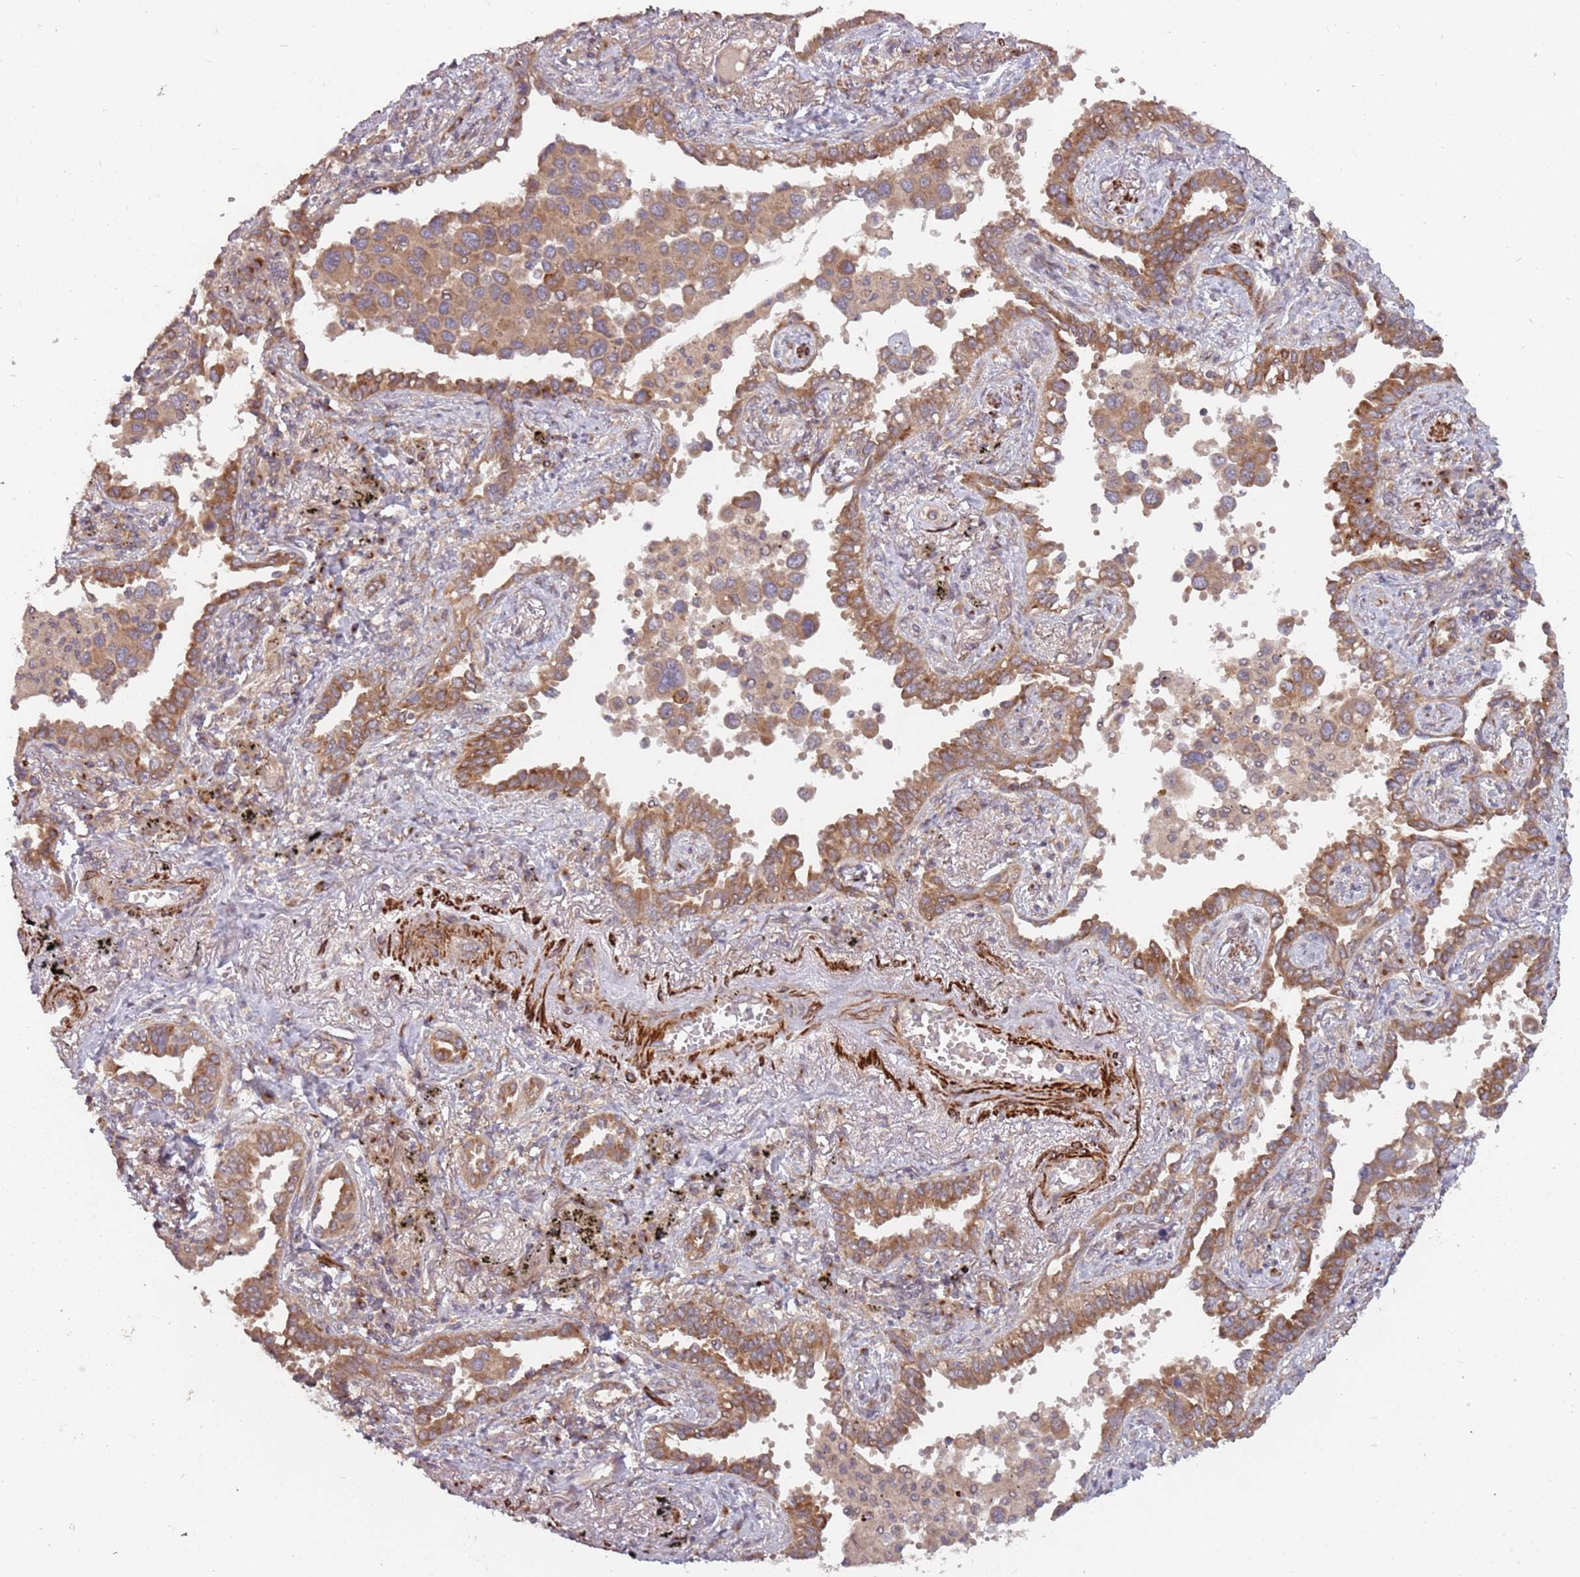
{"staining": {"intensity": "moderate", "quantity": ">75%", "location": "cytoplasmic/membranous"}, "tissue": "lung cancer", "cell_type": "Tumor cells", "image_type": "cancer", "snomed": [{"axis": "morphology", "description": "Adenocarcinoma, NOS"}, {"axis": "topography", "description": "Lung"}], "caption": "IHC of lung cancer (adenocarcinoma) displays medium levels of moderate cytoplasmic/membranous staining in about >75% of tumor cells.", "gene": "PLD6", "patient": {"sex": "male", "age": 67}}